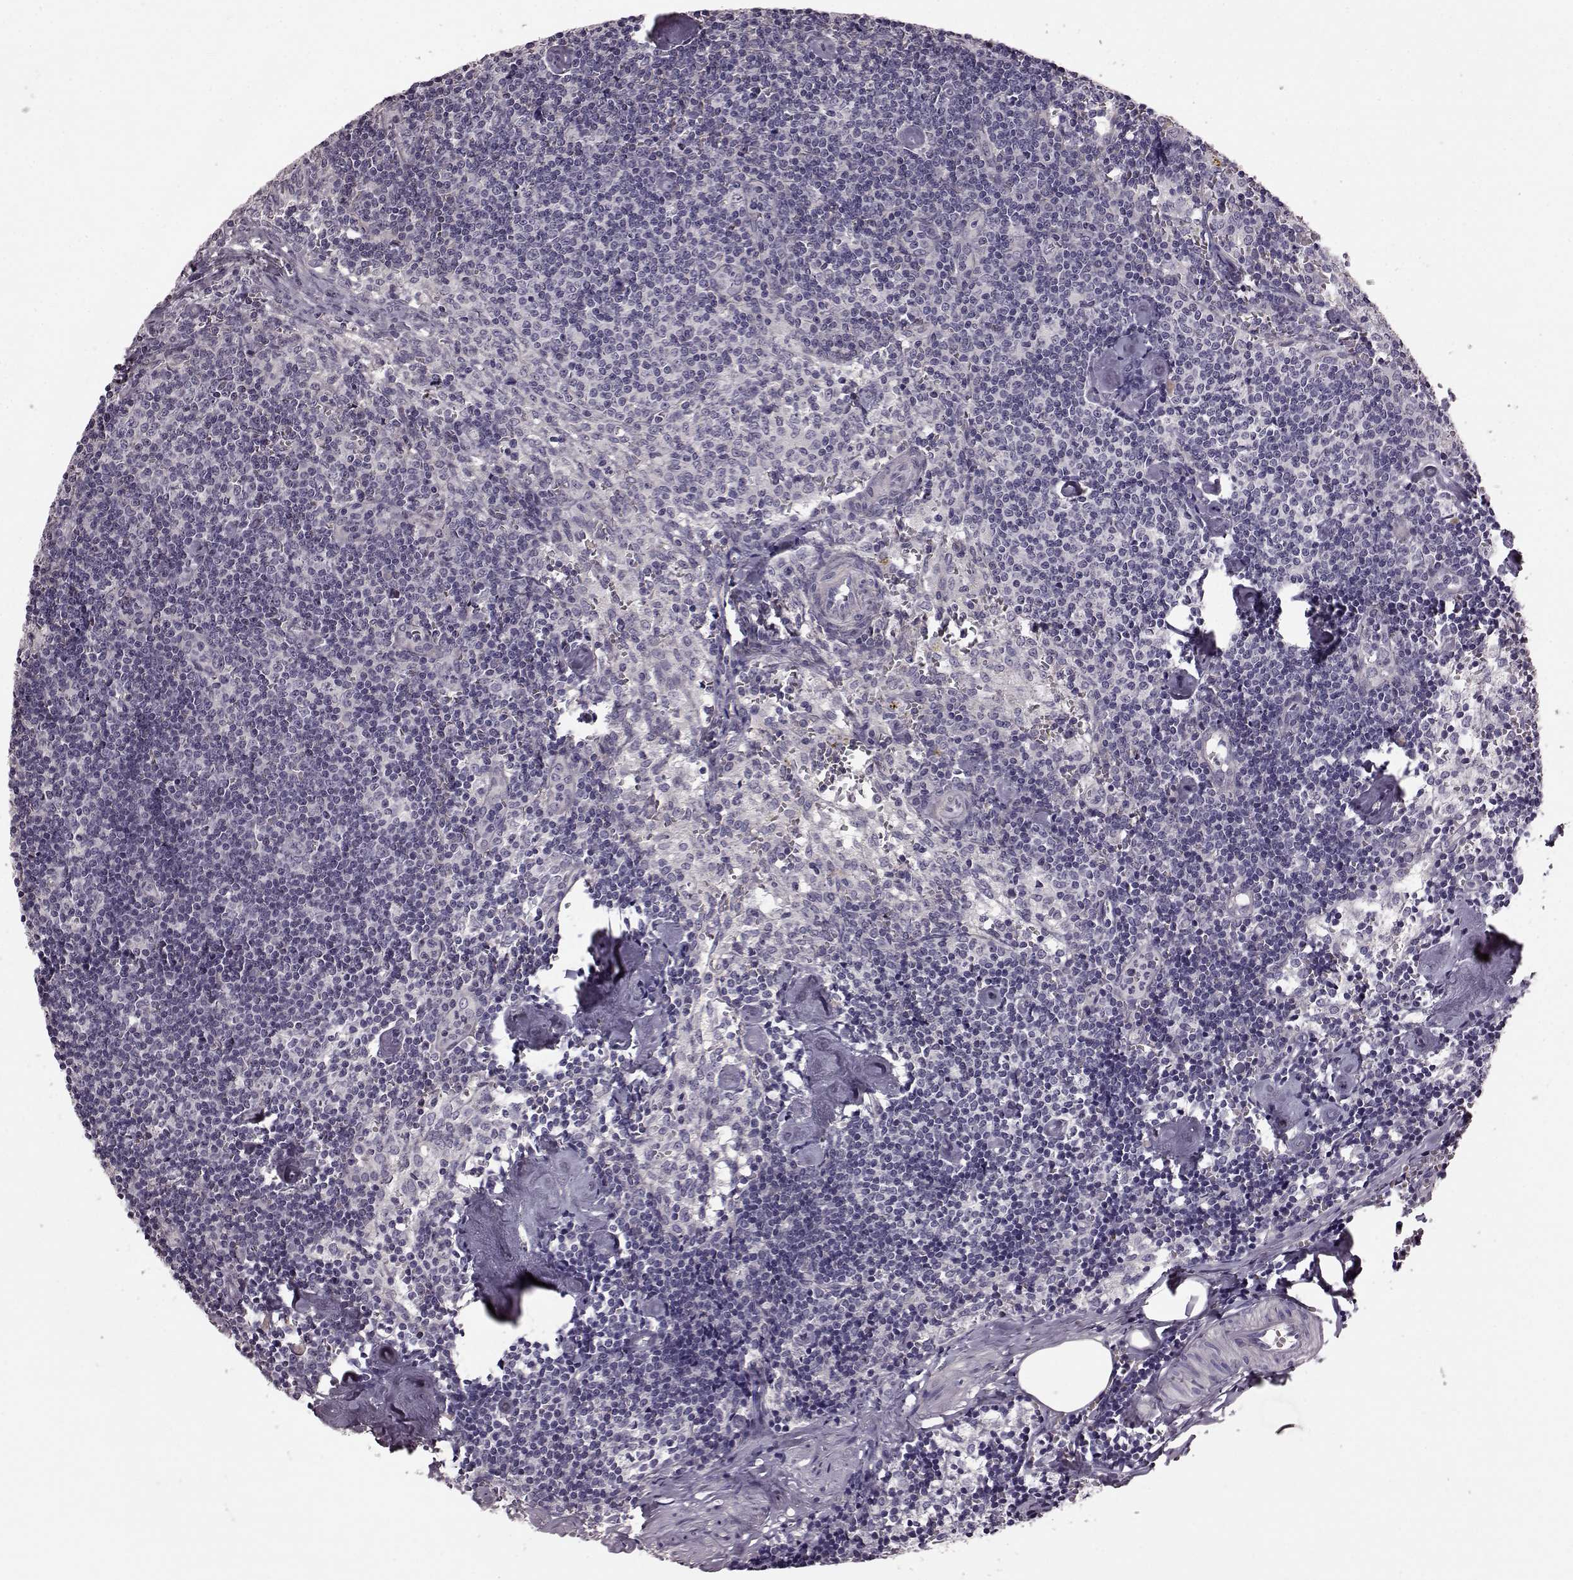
{"staining": {"intensity": "negative", "quantity": "none", "location": "none"}, "tissue": "lymph node", "cell_type": "Germinal center cells", "image_type": "normal", "snomed": [{"axis": "morphology", "description": "Normal tissue, NOS"}, {"axis": "topography", "description": "Lymph node"}], "caption": "Lymph node was stained to show a protein in brown. There is no significant positivity in germinal center cells. (DAB (3,3'-diaminobenzidine) immunohistochemistry, high magnification).", "gene": "GRK1", "patient": {"sex": "female", "age": 50}}